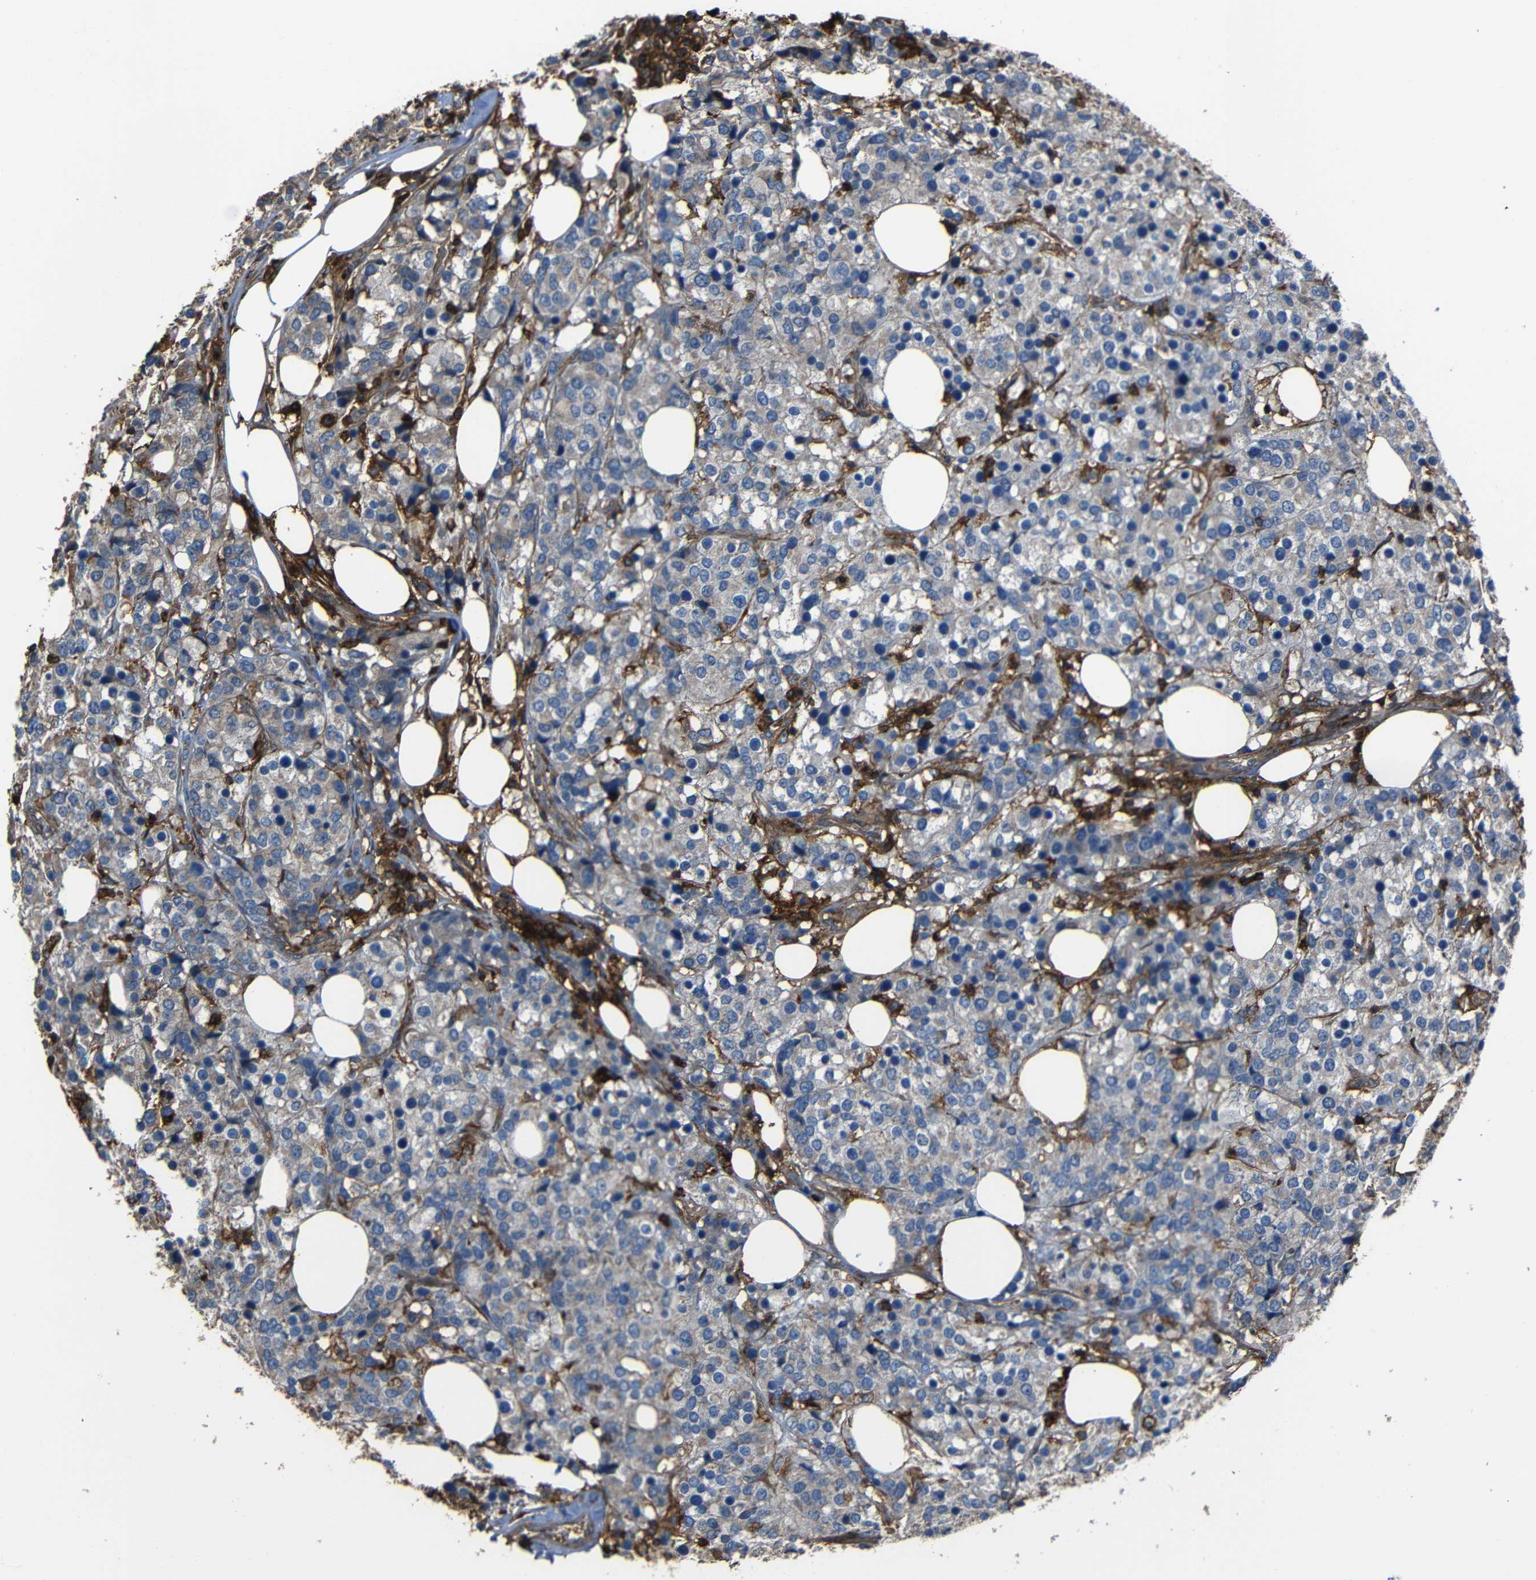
{"staining": {"intensity": "weak", "quantity": "<25%", "location": "cytoplasmic/membranous"}, "tissue": "breast cancer", "cell_type": "Tumor cells", "image_type": "cancer", "snomed": [{"axis": "morphology", "description": "Lobular carcinoma"}, {"axis": "topography", "description": "Breast"}], "caption": "This is a image of IHC staining of breast cancer, which shows no positivity in tumor cells. Nuclei are stained in blue.", "gene": "ADGRE5", "patient": {"sex": "female", "age": 59}}